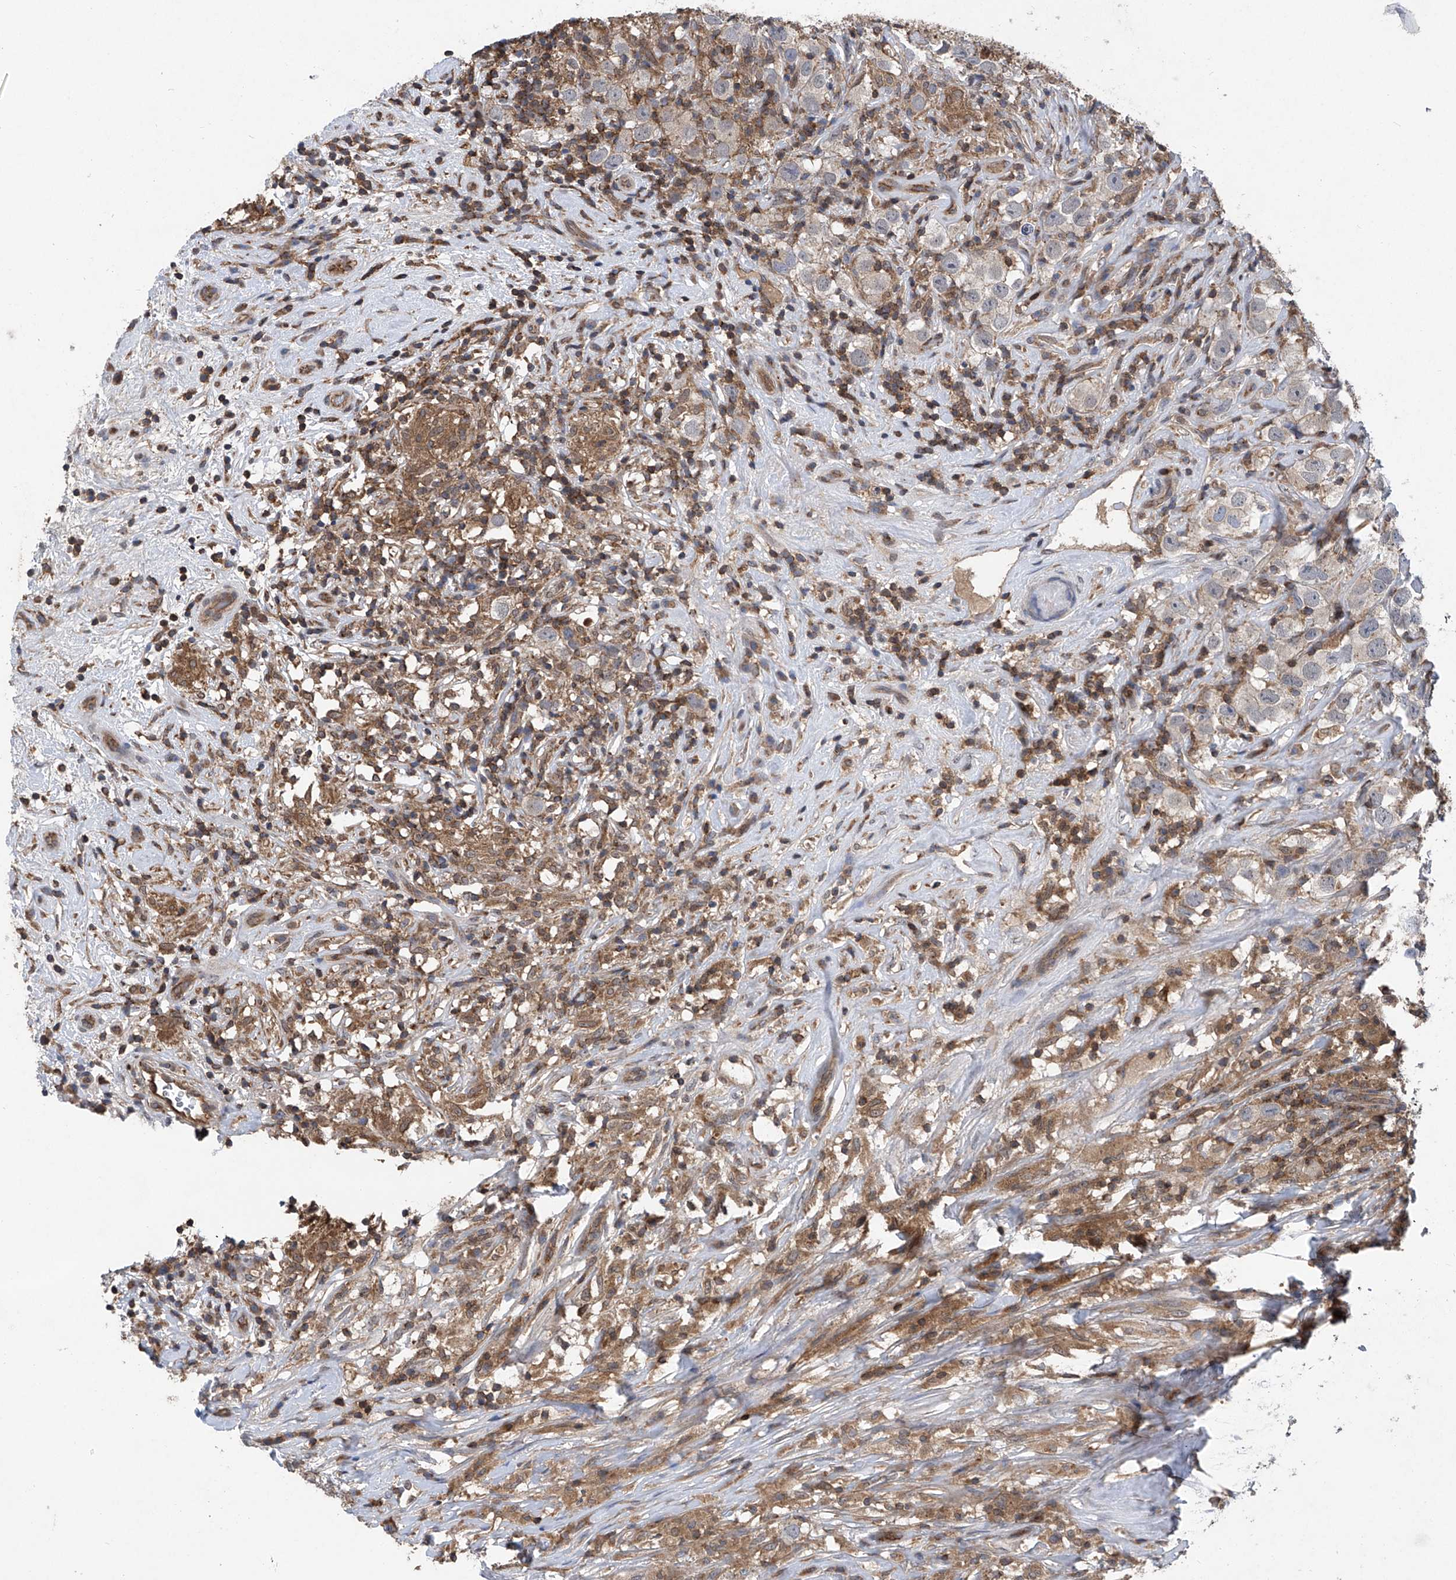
{"staining": {"intensity": "negative", "quantity": "none", "location": "none"}, "tissue": "testis cancer", "cell_type": "Tumor cells", "image_type": "cancer", "snomed": [{"axis": "morphology", "description": "Seminoma, NOS"}, {"axis": "topography", "description": "Testis"}], "caption": "The image reveals no significant staining in tumor cells of testis seminoma.", "gene": "TRIM38", "patient": {"sex": "male", "age": 49}}